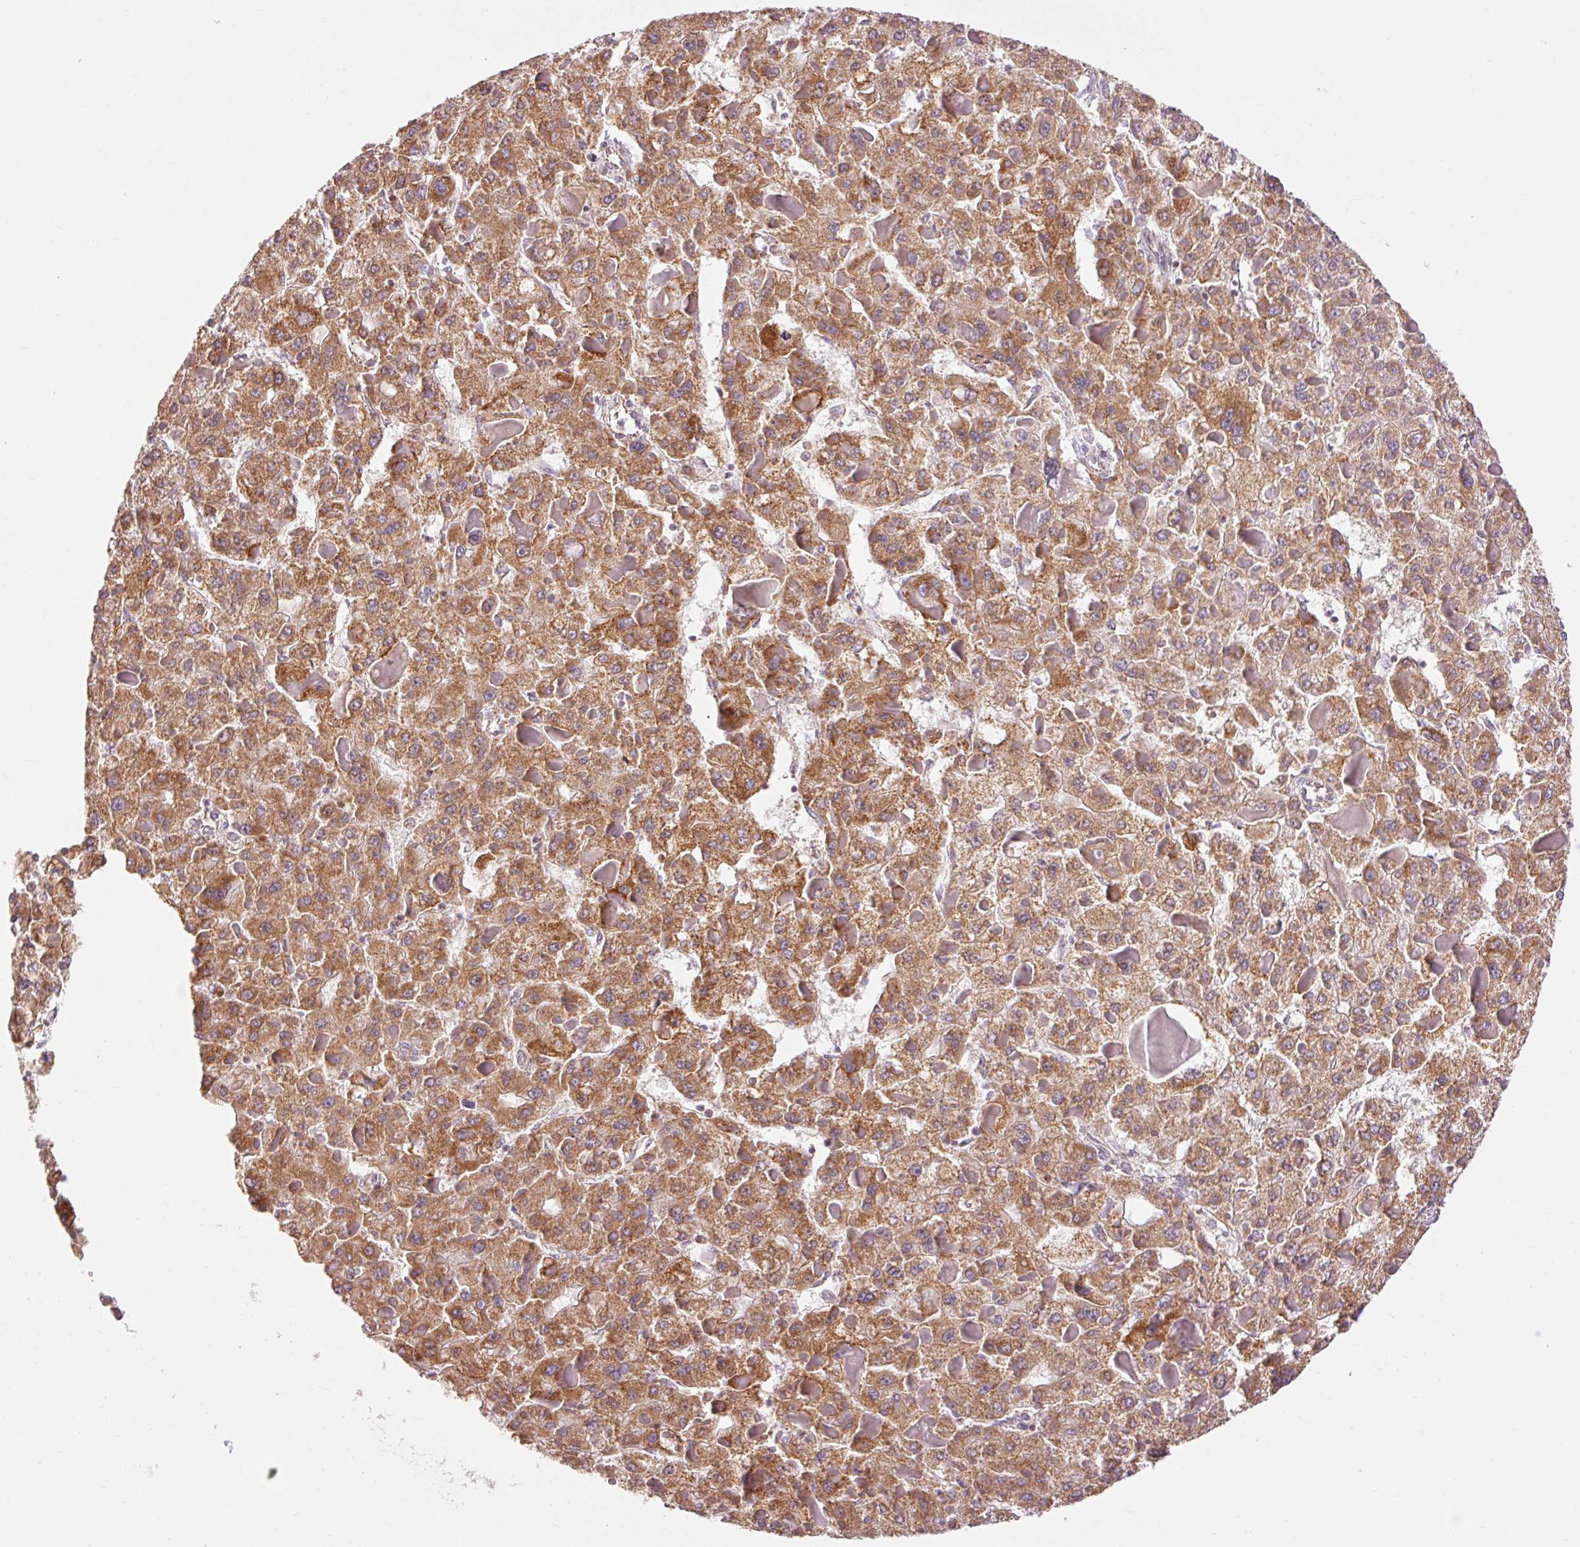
{"staining": {"intensity": "moderate", "quantity": ">75%", "location": "cytoplasmic/membranous"}, "tissue": "liver cancer", "cell_type": "Tumor cells", "image_type": "cancer", "snomed": [{"axis": "morphology", "description": "Carcinoma, Hepatocellular, NOS"}, {"axis": "topography", "description": "Liver"}], "caption": "Brown immunohistochemical staining in liver cancer (hepatocellular carcinoma) demonstrates moderate cytoplasmic/membranous positivity in about >75% of tumor cells.", "gene": "IMMT", "patient": {"sex": "female", "age": 73}}